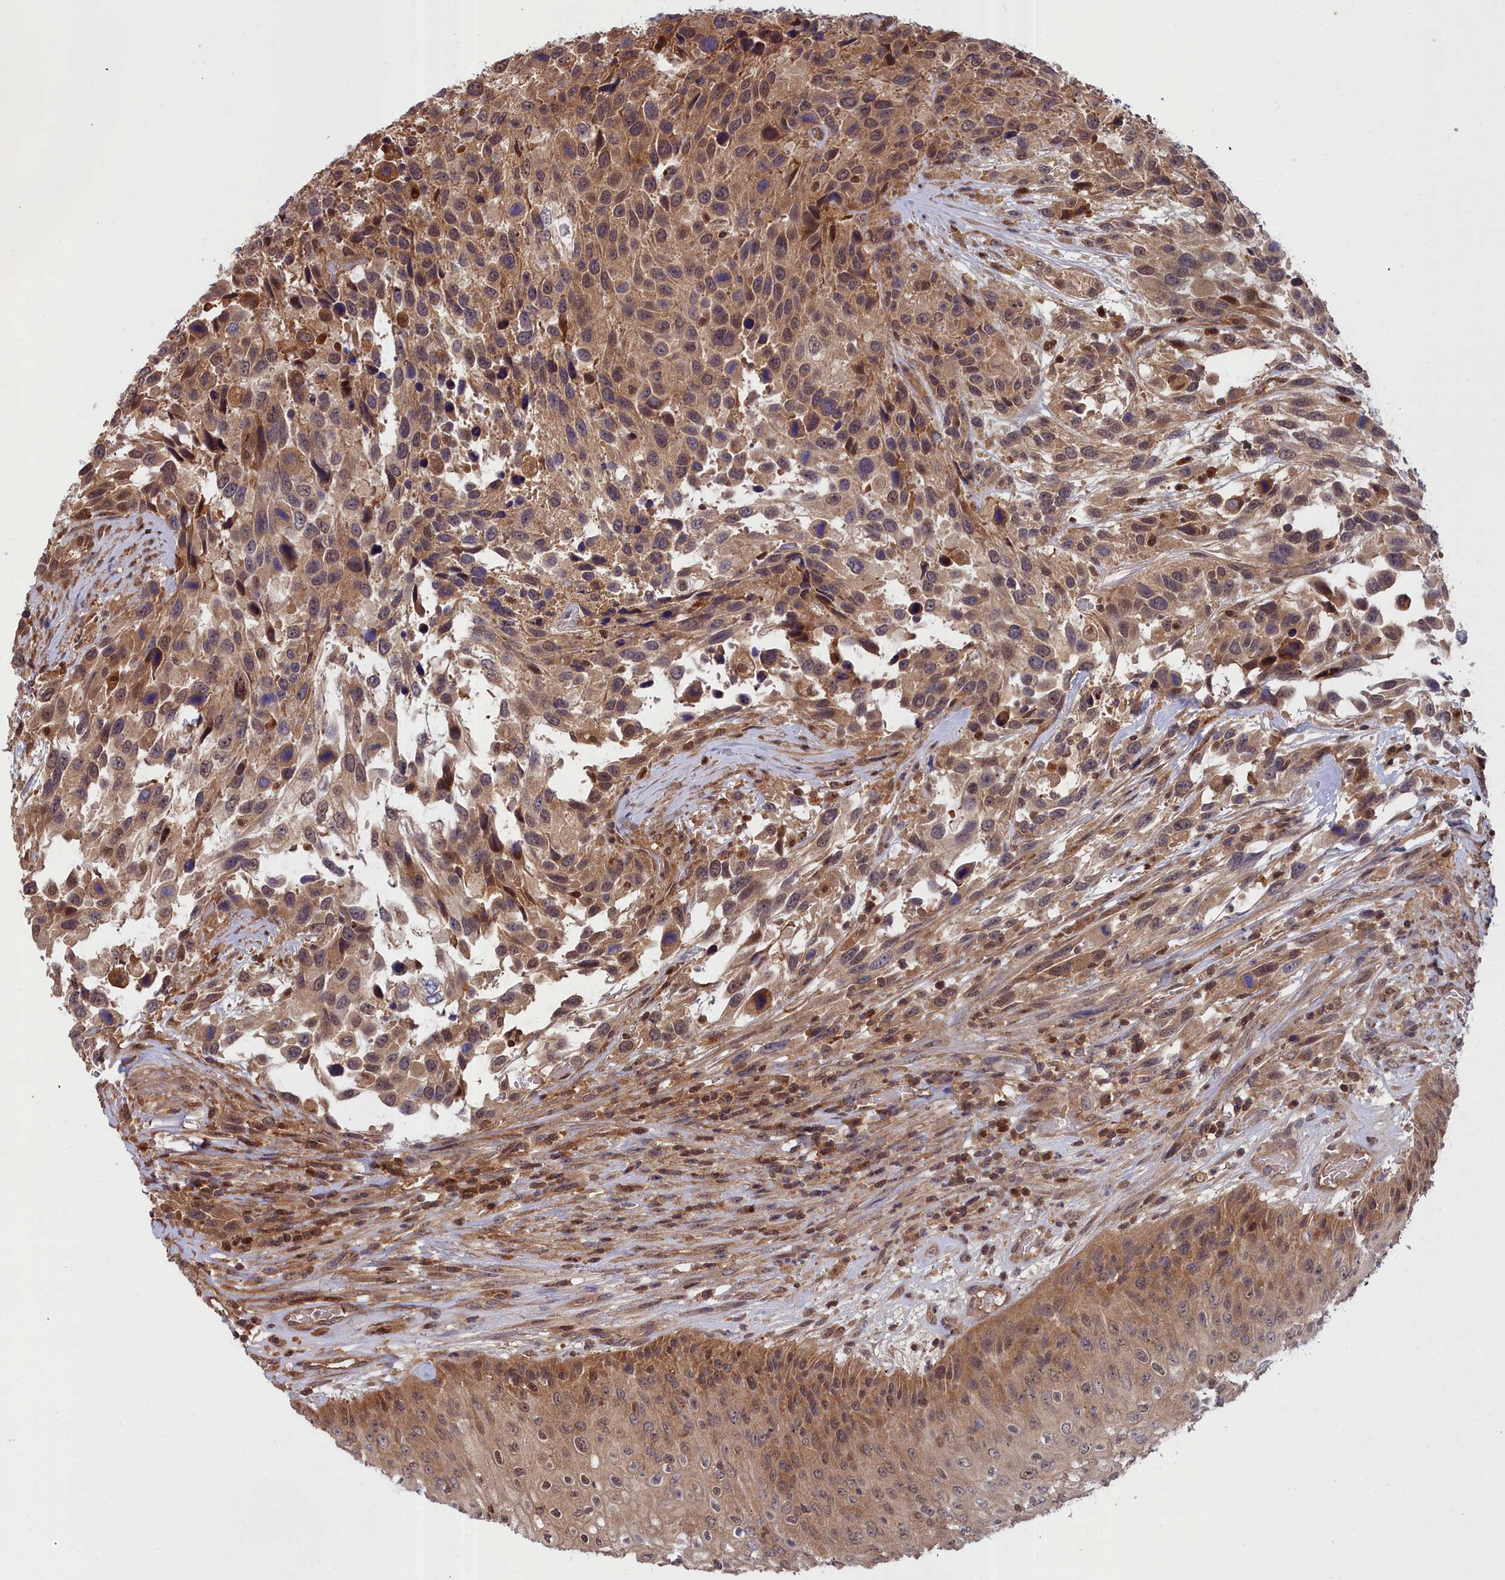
{"staining": {"intensity": "moderate", "quantity": ">75%", "location": "cytoplasmic/membranous,nuclear"}, "tissue": "urothelial cancer", "cell_type": "Tumor cells", "image_type": "cancer", "snomed": [{"axis": "morphology", "description": "Urothelial carcinoma, High grade"}, {"axis": "topography", "description": "Urinary bladder"}], "caption": "Moderate cytoplasmic/membranous and nuclear protein positivity is identified in approximately >75% of tumor cells in urothelial cancer. (DAB (3,3'-diaminobenzidine) = brown stain, brightfield microscopy at high magnification).", "gene": "GFRA2", "patient": {"sex": "female", "age": 70}}